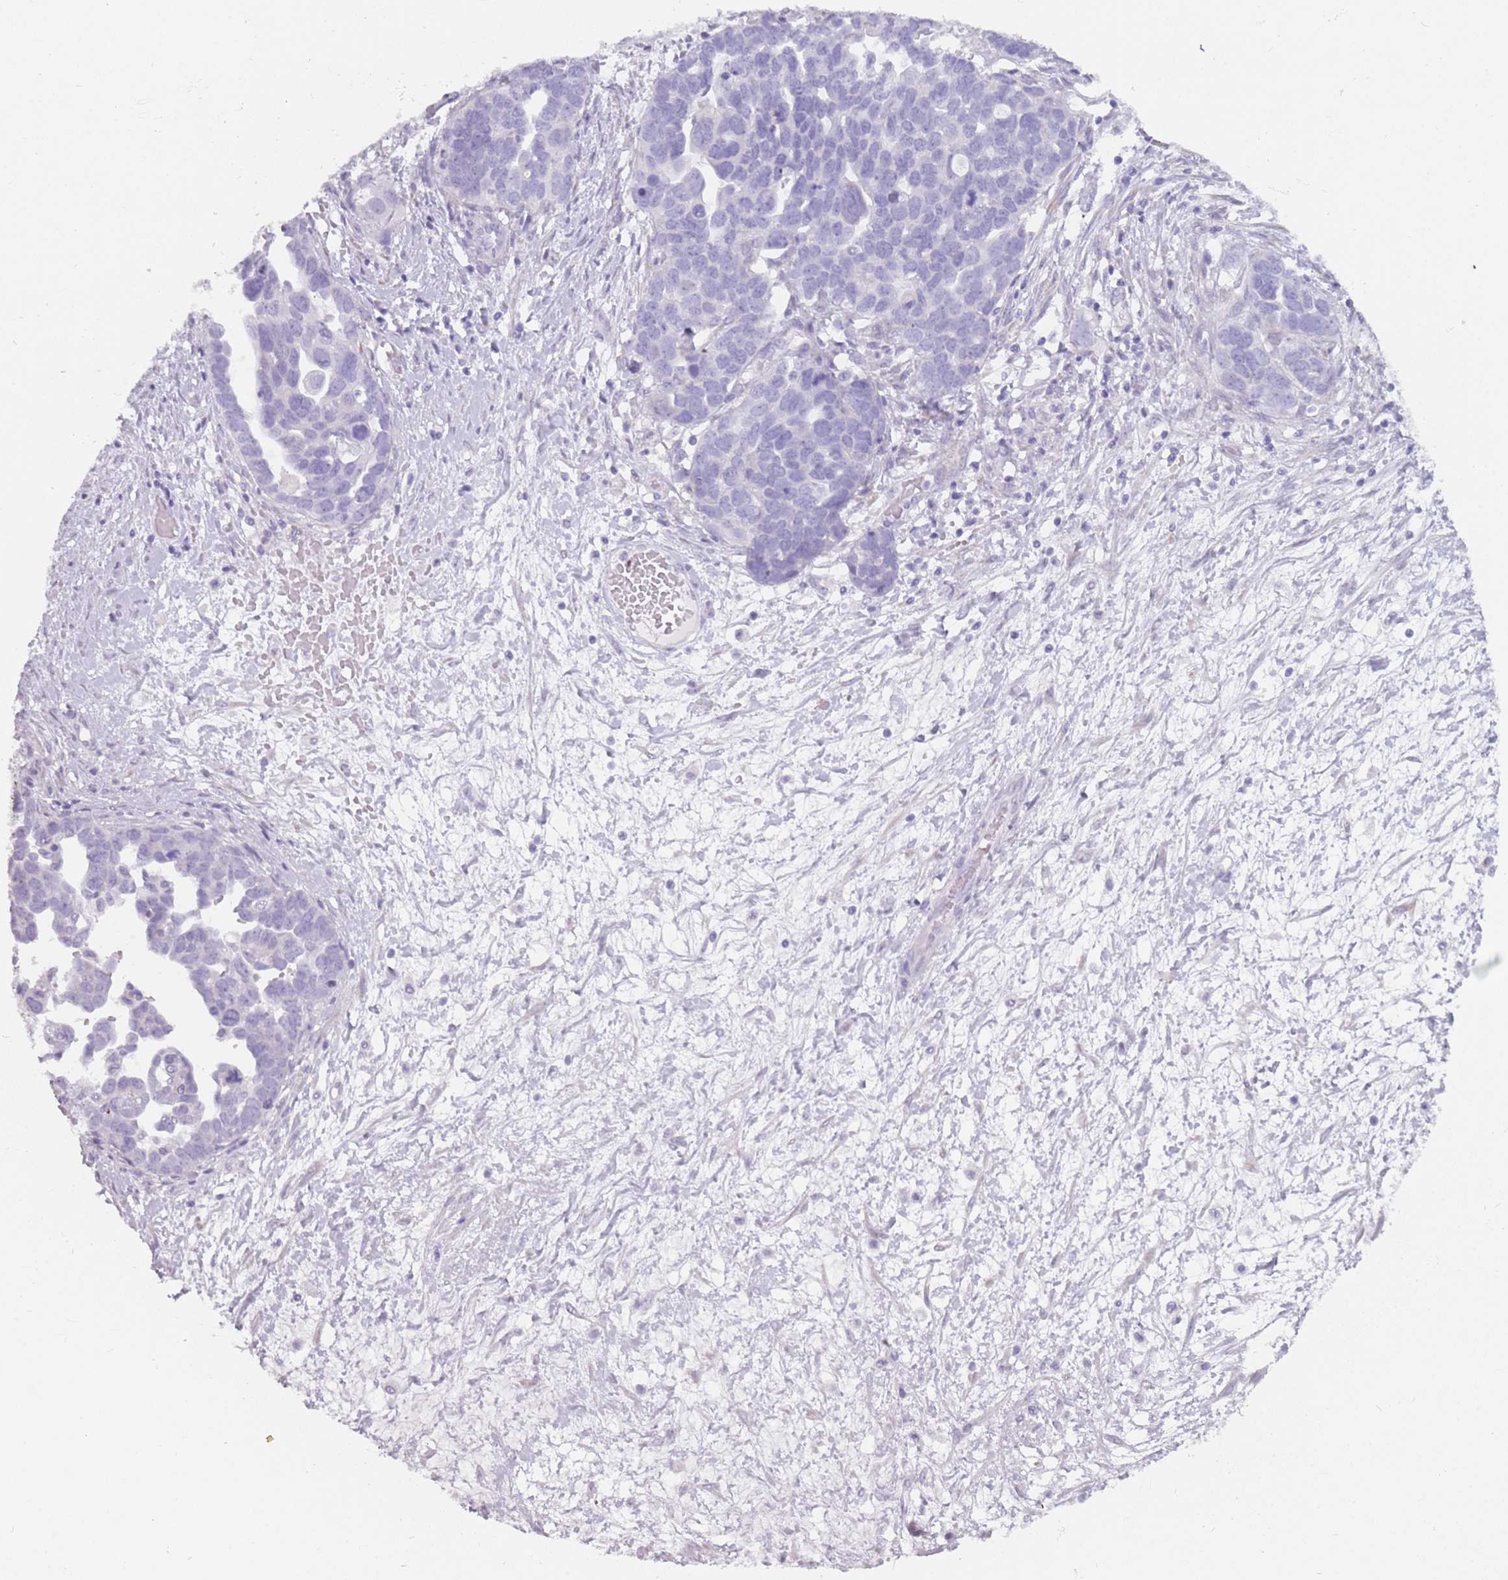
{"staining": {"intensity": "negative", "quantity": "none", "location": "none"}, "tissue": "ovarian cancer", "cell_type": "Tumor cells", "image_type": "cancer", "snomed": [{"axis": "morphology", "description": "Cystadenocarcinoma, serous, NOS"}, {"axis": "topography", "description": "Ovary"}], "caption": "This photomicrograph is of ovarian cancer (serous cystadenocarcinoma) stained with immunohistochemistry (IHC) to label a protein in brown with the nuclei are counter-stained blue. There is no staining in tumor cells.", "gene": "DDX4", "patient": {"sex": "female", "age": 54}}